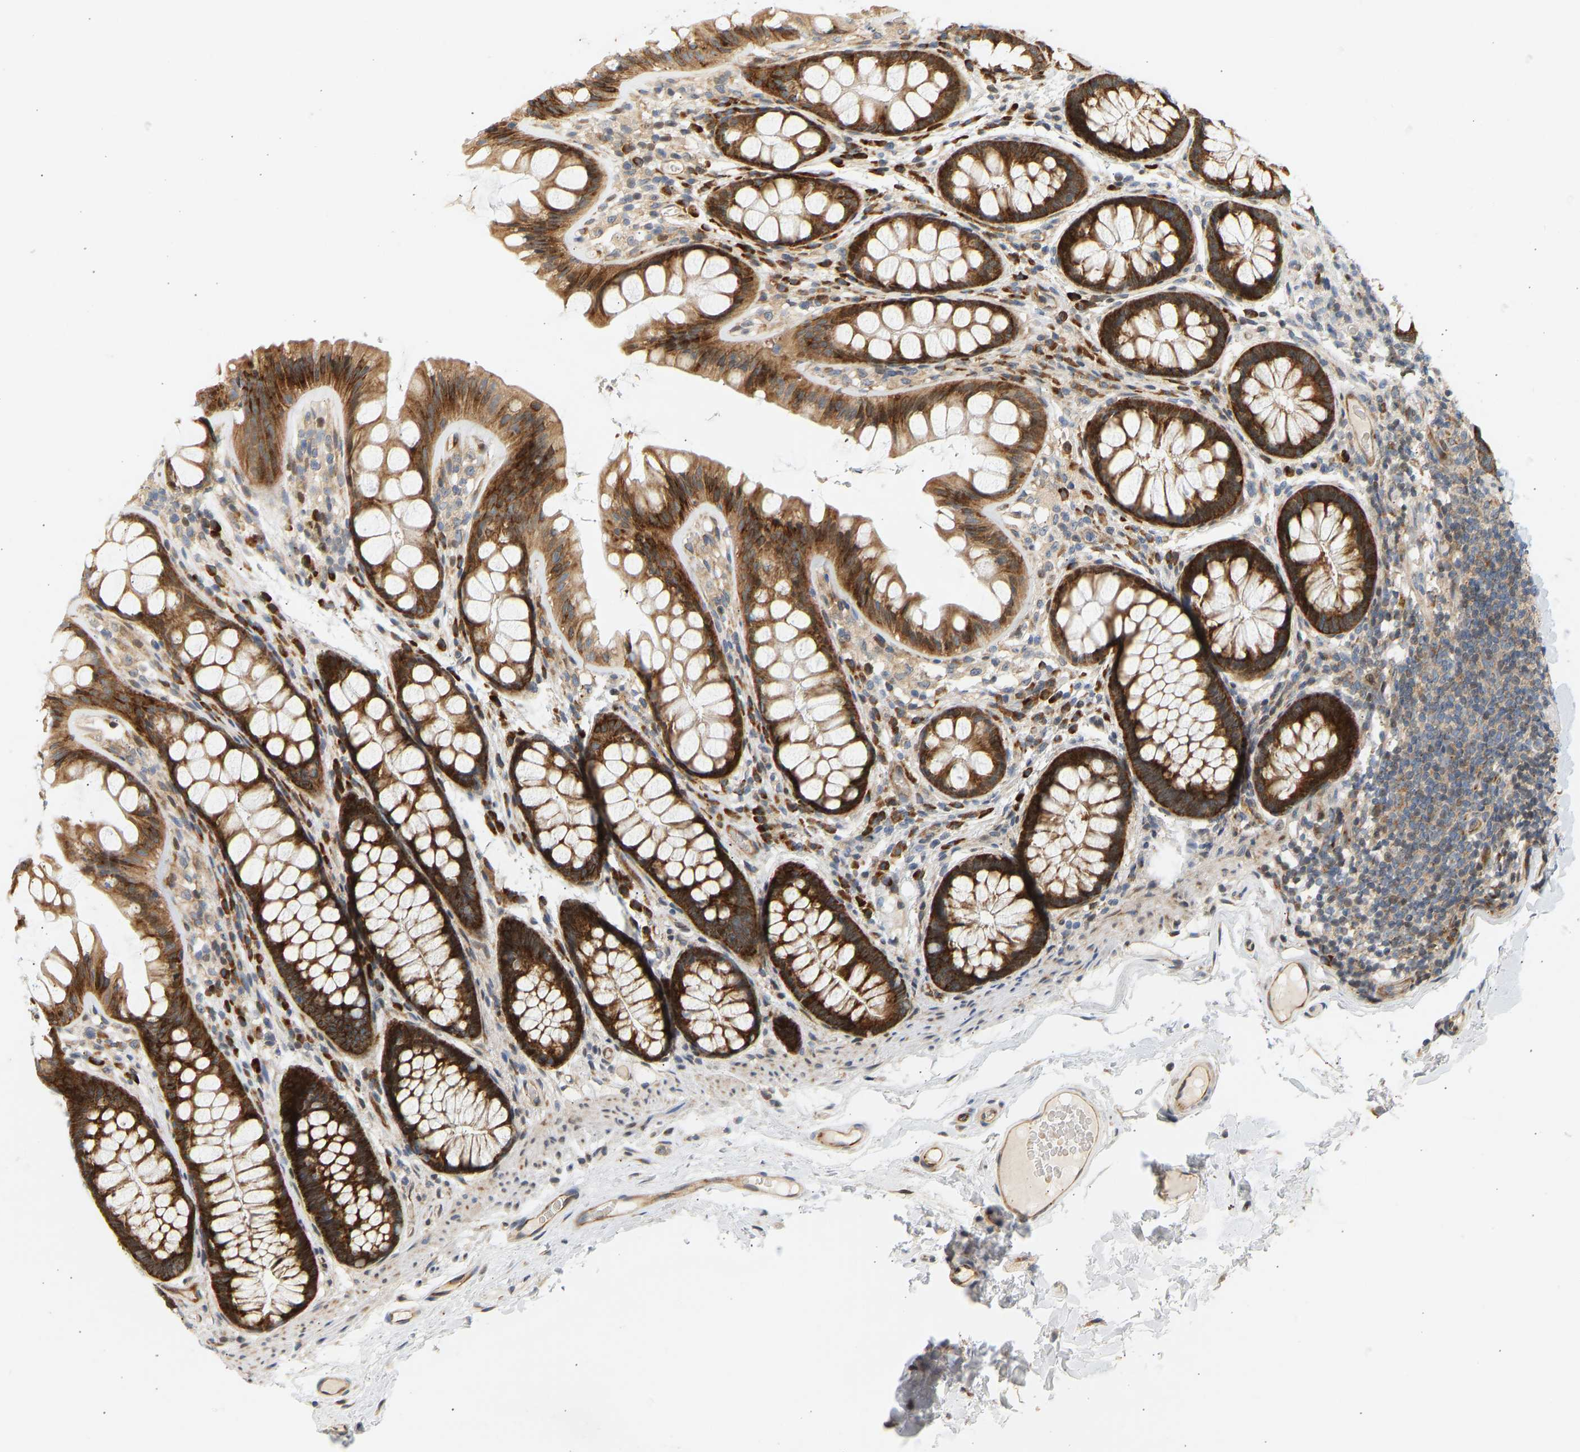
{"staining": {"intensity": "moderate", "quantity": ">75%", "location": "cytoplasmic/membranous"}, "tissue": "colon", "cell_type": "Endothelial cells", "image_type": "normal", "snomed": [{"axis": "morphology", "description": "Normal tissue, NOS"}, {"axis": "topography", "description": "Colon"}], "caption": "This is an image of immunohistochemistry staining of unremarkable colon, which shows moderate positivity in the cytoplasmic/membranous of endothelial cells.", "gene": "RPS14", "patient": {"sex": "female", "age": 56}}